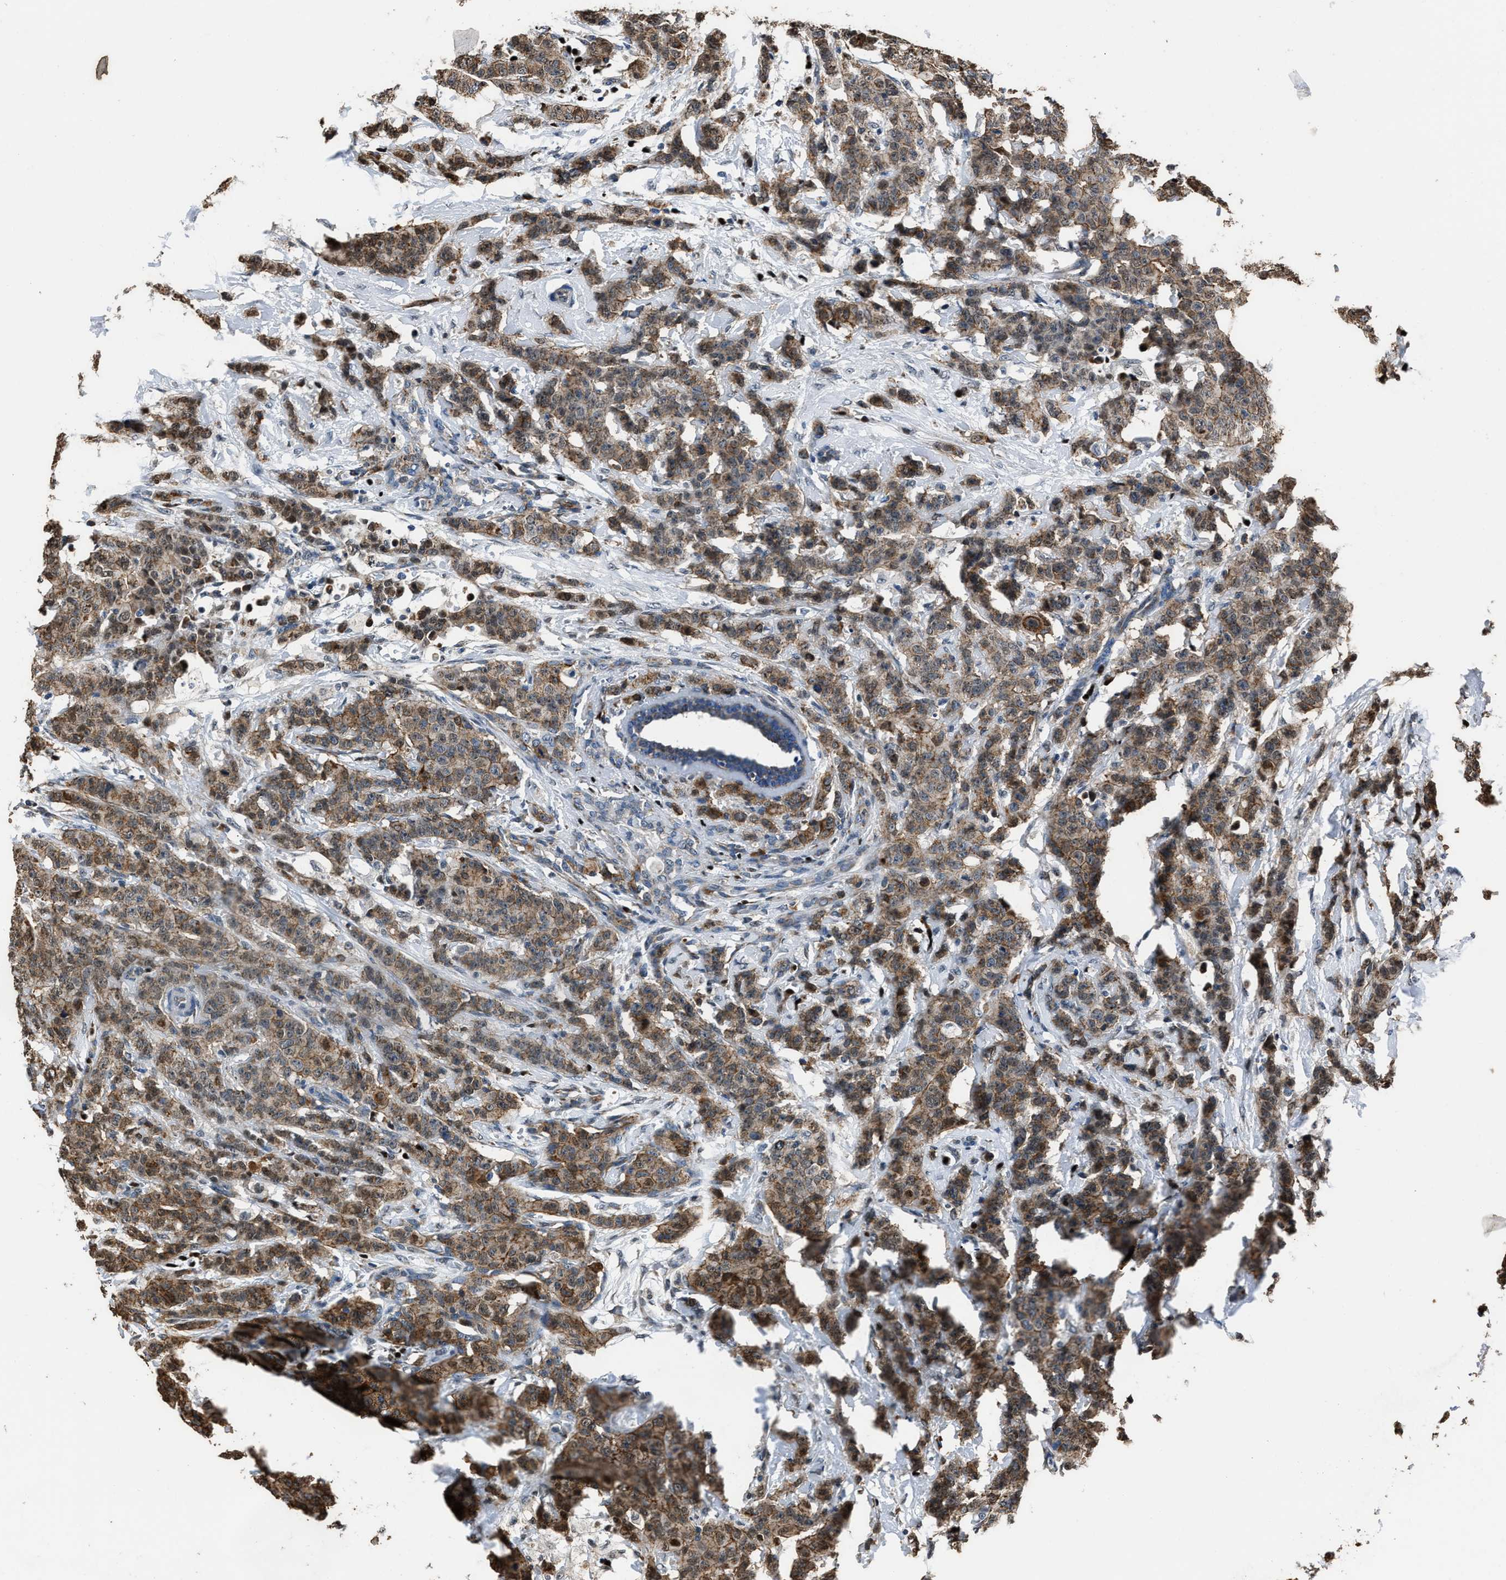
{"staining": {"intensity": "moderate", "quantity": ">75%", "location": "cytoplasmic/membranous"}, "tissue": "breast cancer", "cell_type": "Tumor cells", "image_type": "cancer", "snomed": [{"axis": "morphology", "description": "Normal tissue, NOS"}, {"axis": "morphology", "description": "Duct carcinoma"}, {"axis": "topography", "description": "Breast"}], "caption": "Breast invasive ductal carcinoma was stained to show a protein in brown. There is medium levels of moderate cytoplasmic/membranous positivity in approximately >75% of tumor cells. (Brightfield microscopy of DAB IHC at high magnification).", "gene": "NSUN5", "patient": {"sex": "female", "age": 40}}